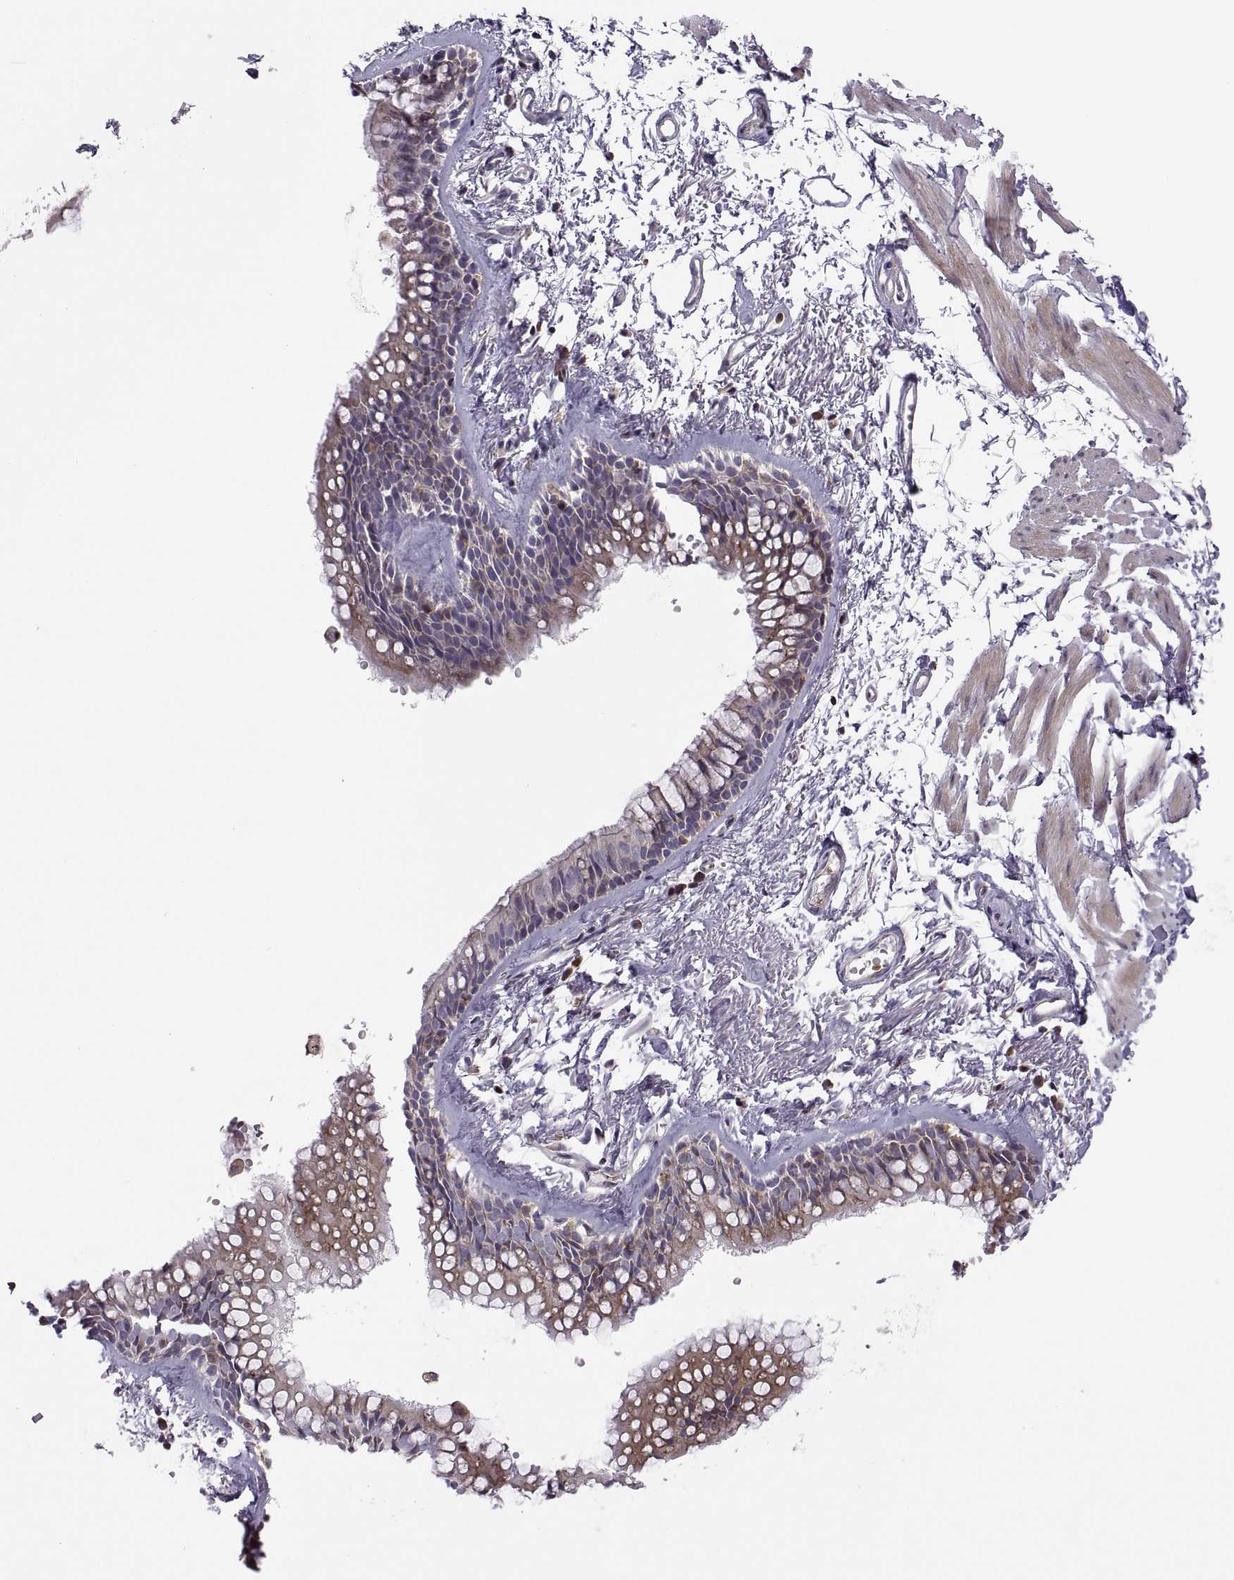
{"staining": {"intensity": "negative", "quantity": "none", "location": "none"}, "tissue": "adipose tissue", "cell_type": "Adipocytes", "image_type": "normal", "snomed": [{"axis": "morphology", "description": "Normal tissue, NOS"}, {"axis": "topography", "description": "Cartilage tissue"}, {"axis": "topography", "description": "Bronchus"}], "caption": "High magnification brightfield microscopy of benign adipose tissue stained with DAB (3,3'-diaminobenzidine) (brown) and counterstained with hematoxylin (blue): adipocytes show no significant expression.", "gene": "SPATA32", "patient": {"sex": "female", "age": 79}}